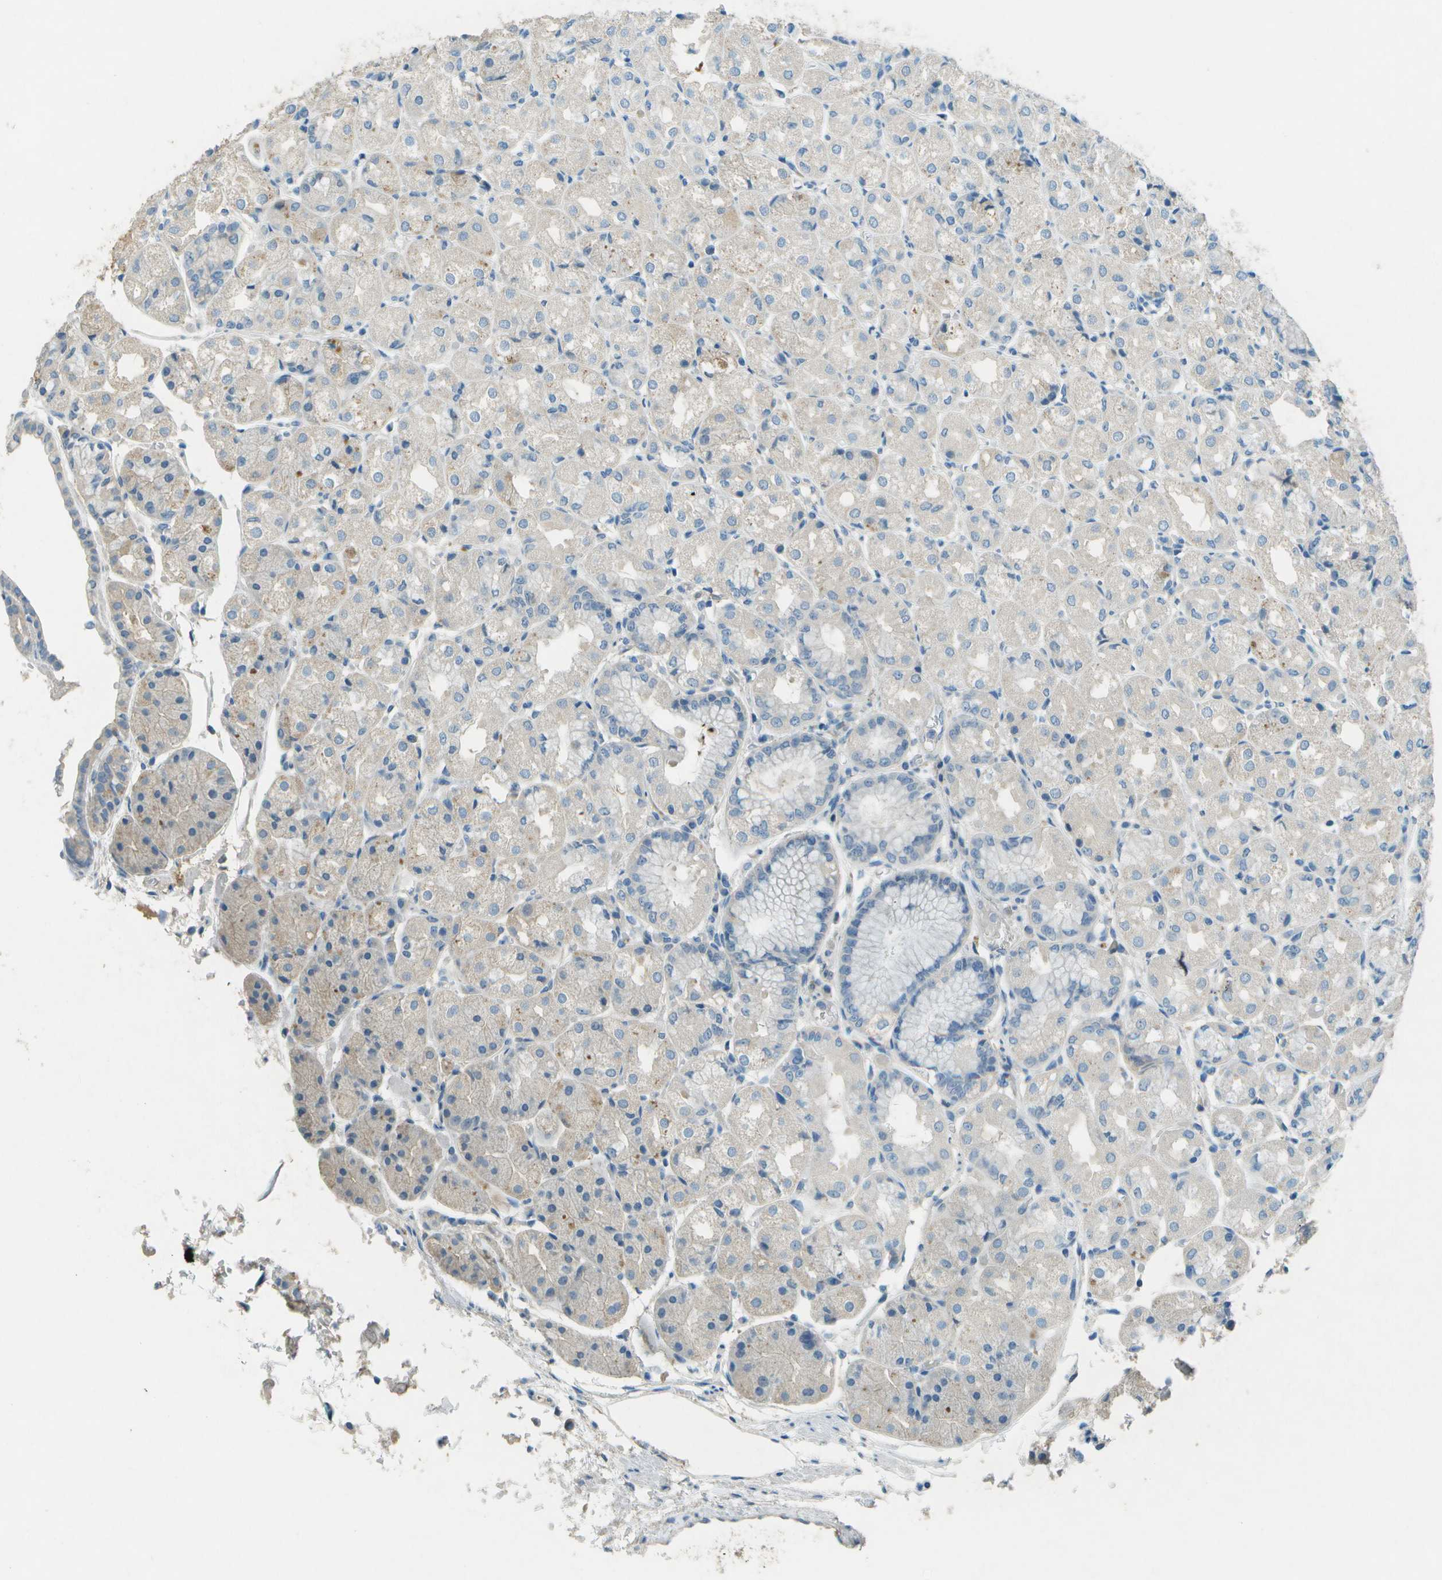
{"staining": {"intensity": "weak", "quantity": "<25%", "location": "cytoplasmic/membranous"}, "tissue": "stomach", "cell_type": "Glandular cells", "image_type": "normal", "snomed": [{"axis": "morphology", "description": "Normal tissue, NOS"}, {"axis": "topography", "description": "Stomach, upper"}], "caption": "IHC micrograph of normal stomach stained for a protein (brown), which shows no staining in glandular cells.", "gene": "LGI2", "patient": {"sex": "male", "age": 72}}